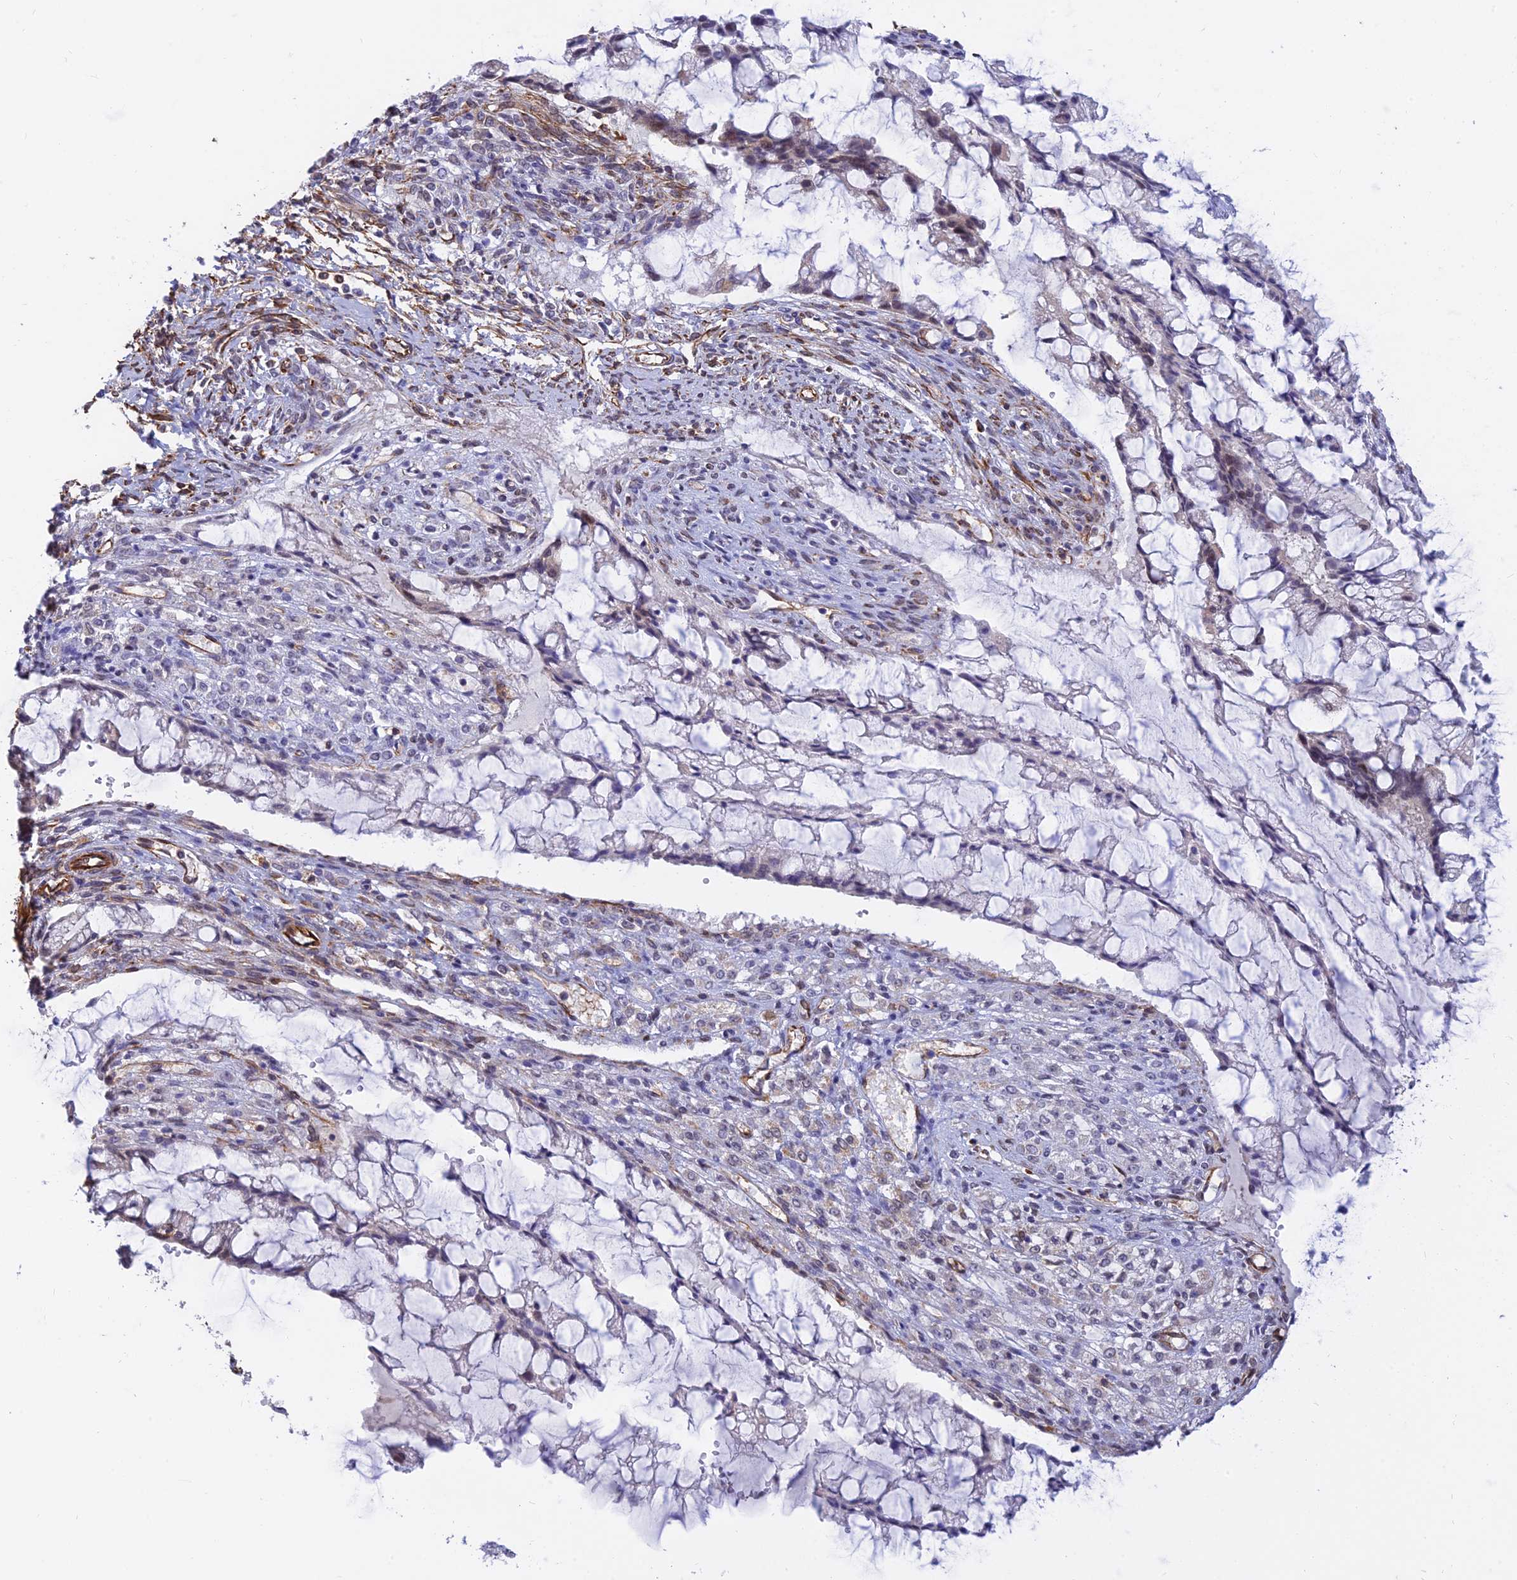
{"staining": {"intensity": "weak", "quantity": "<25%", "location": "nuclear"}, "tissue": "ovarian cancer", "cell_type": "Tumor cells", "image_type": "cancer", "snomed": [{"axis": "morphology", "description": "Cystadenocarcinoma, mucinous, NOS"}, {"axis": "topography", "description": "Ovary"}], "caption": "Histopathology image shows no significant protein positivity in tumor cells of ovarian cancer (mucinous cystadenocarcinoma).", "gene": "PAGR1", "patient": {"sex": "female", "age": 73}}